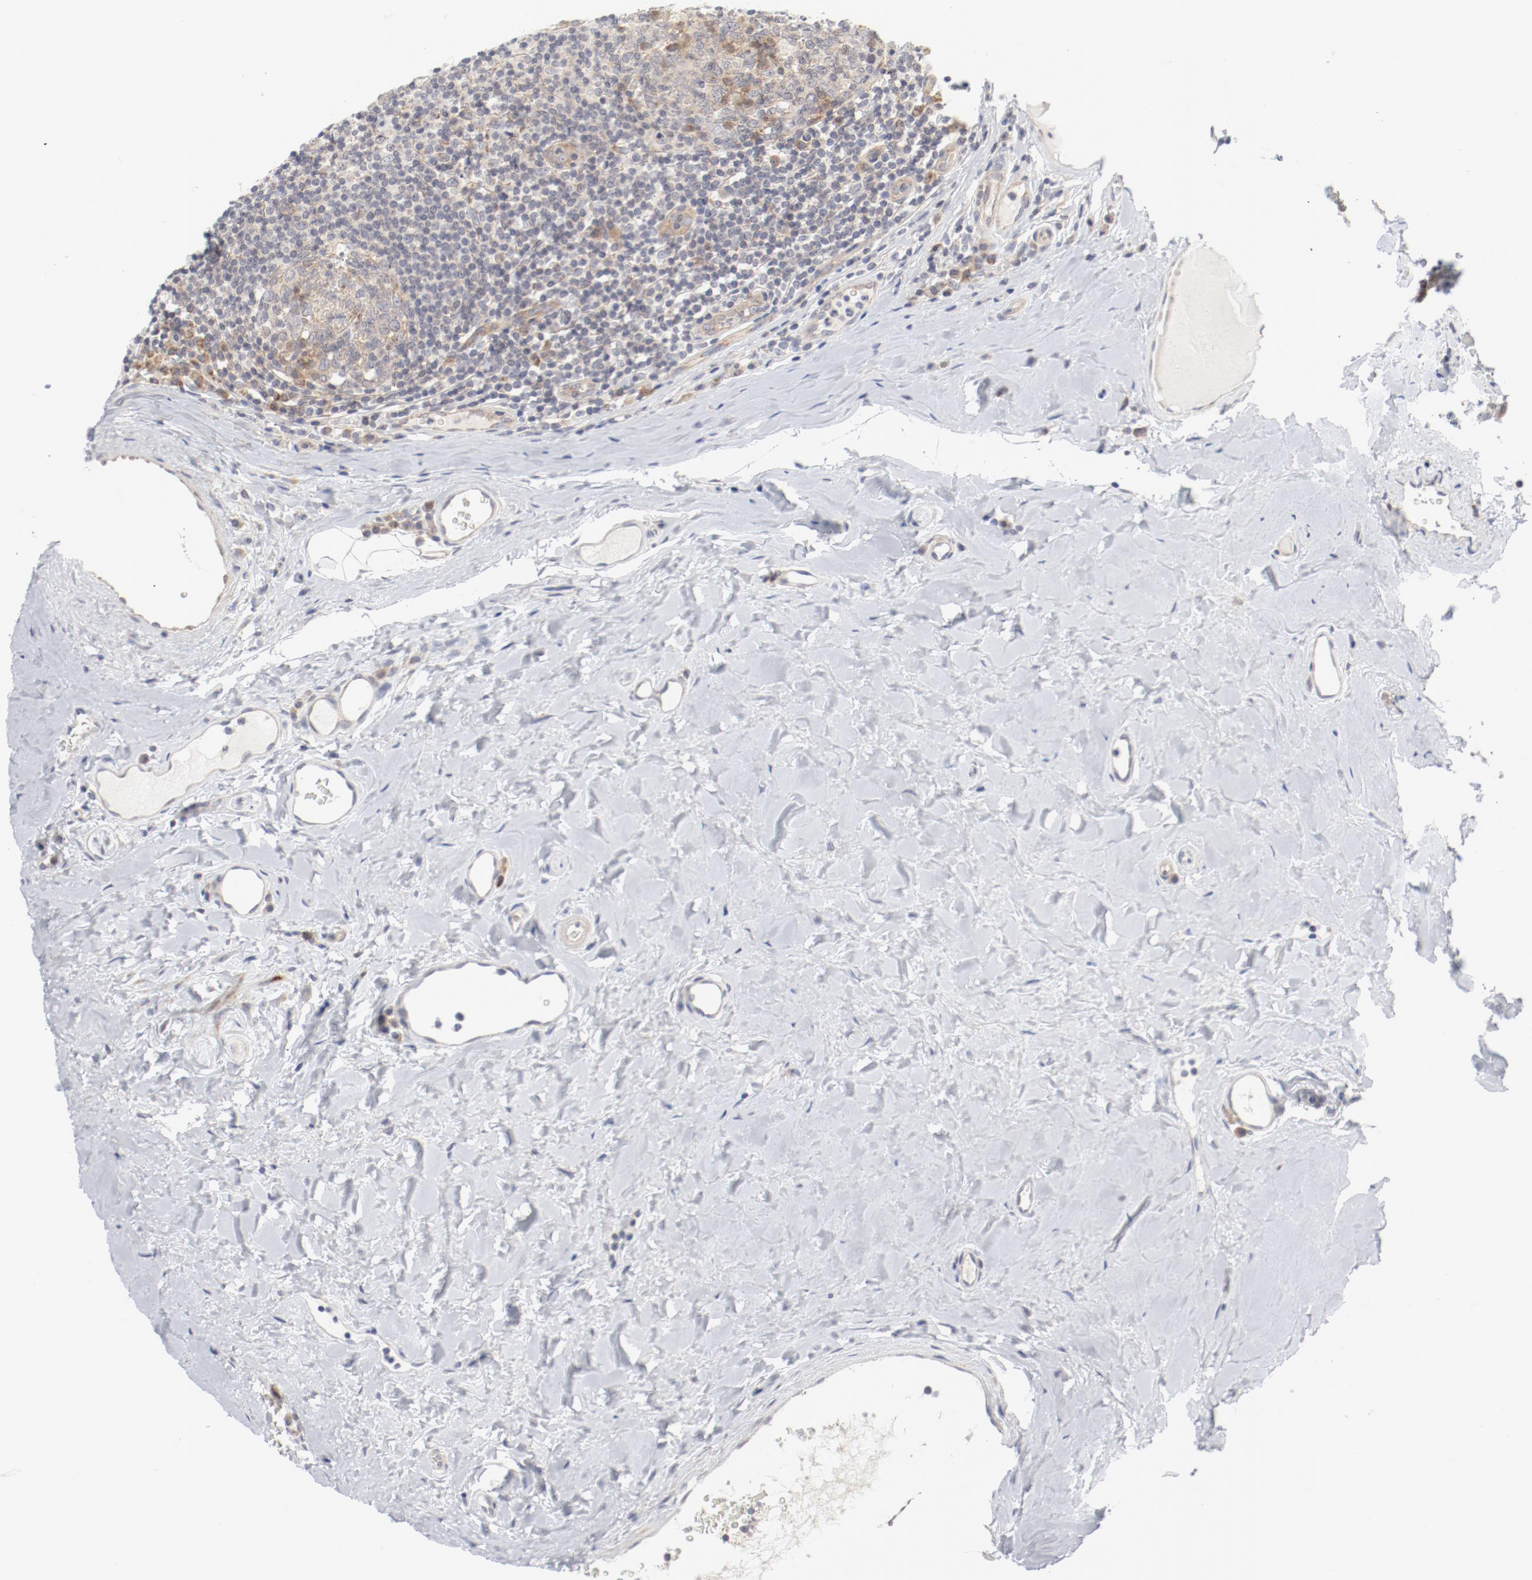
{"staining": {"intensity": "moderate", "quantity": ">75%", "location": "cytoplasmic/membranous"}, "tissue": "tonsil", "cell_type": "Germinal center cells", "image_type": "normal", "snomed": [{"axis": "morphology", "description": "Normal tissue, NOS"}, {"axis": "topography", "description": "Tonsil"}], "caption": "Protein analysis of benign tonsil displays moderate cytoplasmic/membranous expression in approximately >75% of germinal center cells.", "gene": "BAD", "patient": {"sex": "male", "age": 31}}